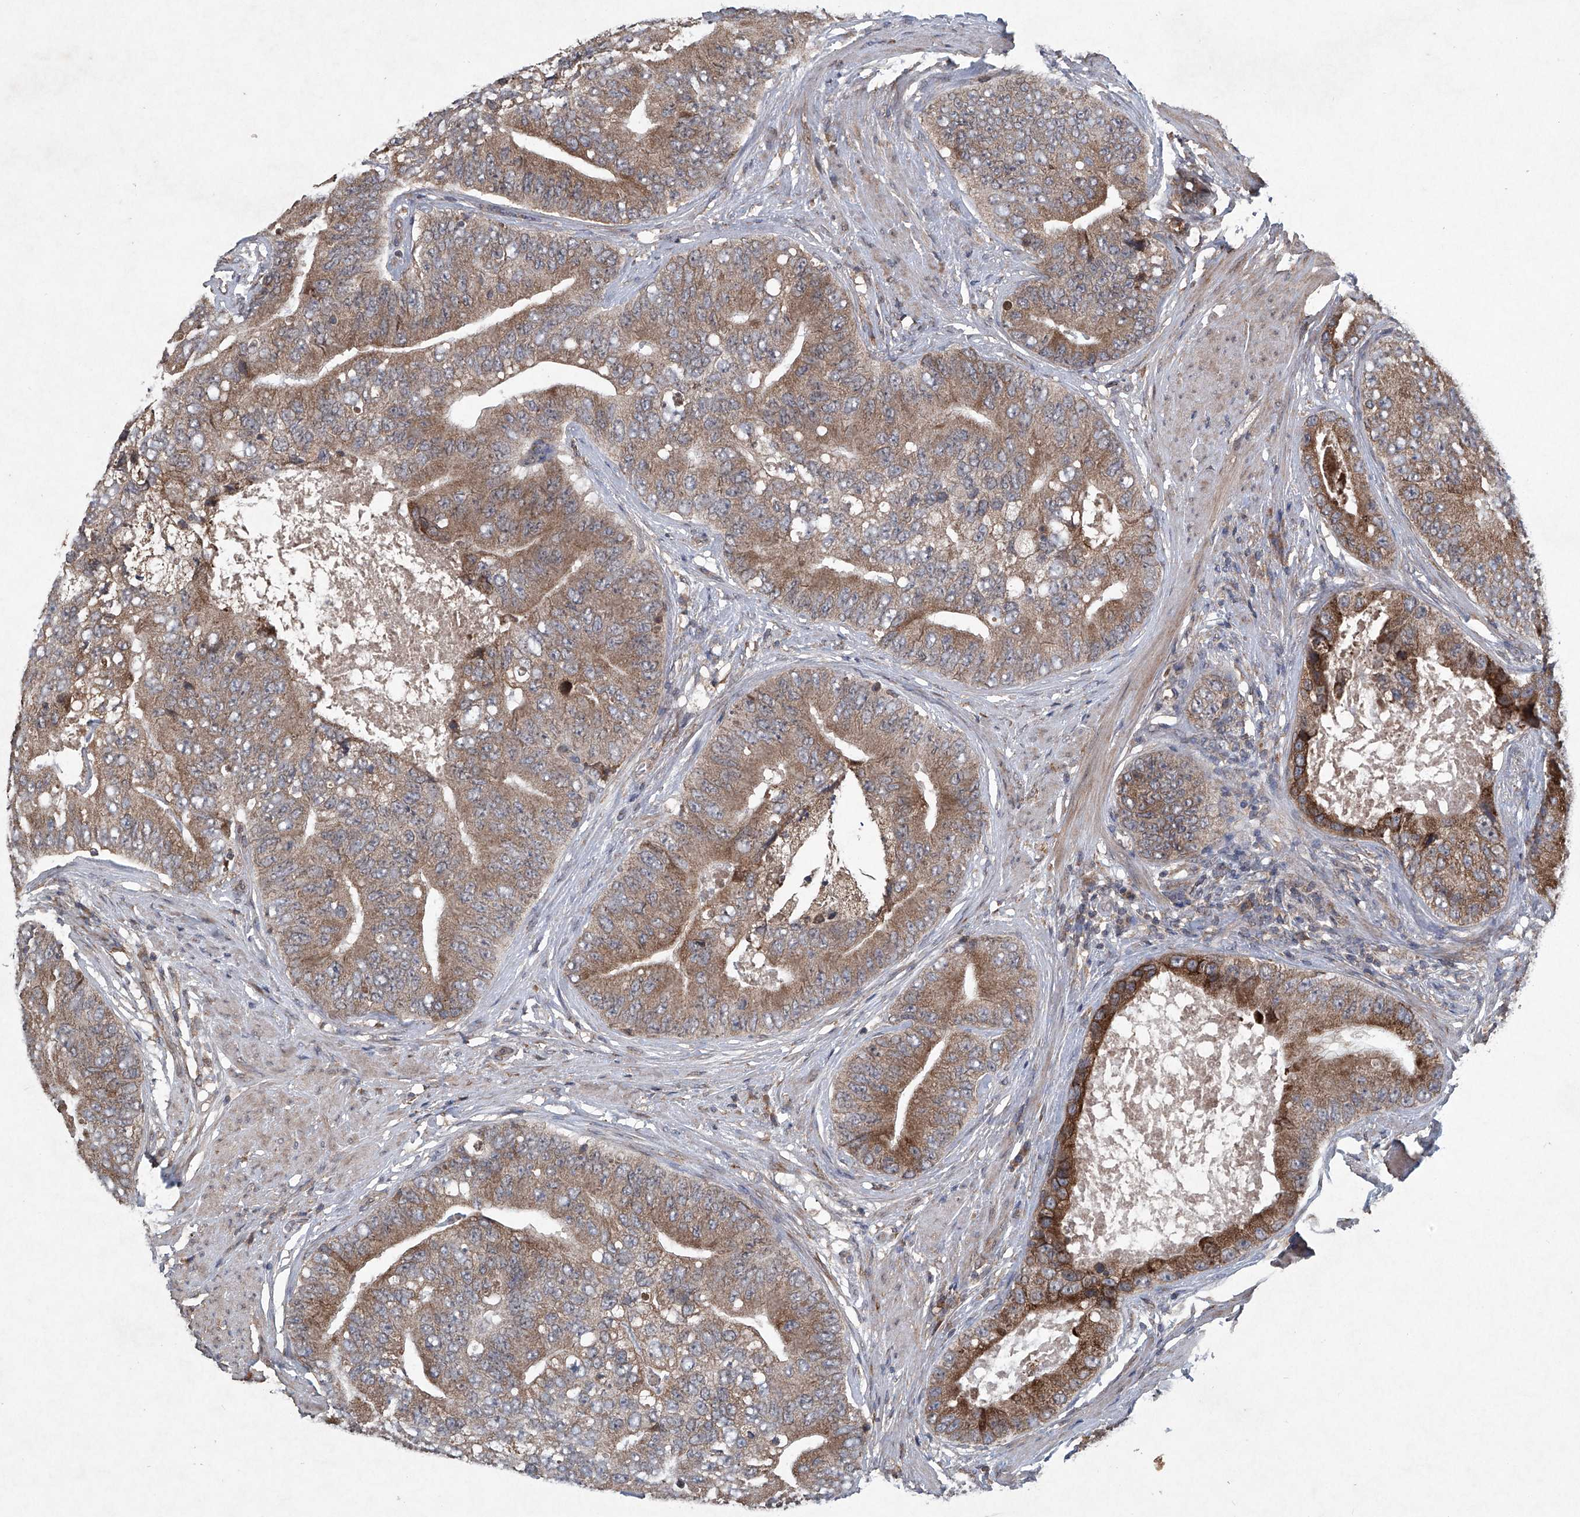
{"staining": {"intensity": "moderate", "quantity": ">75%", "location": "cytoplasmic/membranous"}, "tissue": "prostate cancer", "cell_type": "Tumor cells", "image_type": "cancer", "snomed": [{"axis": "morphology", "description": "Adenocarcinoma, High grade"}, {"axis": "topography", "description": "Prostate"}], "caption": "Immunohistochemistry (DAB (3,3'-diaminobenzidine)) staining of prostate adenocarcinoma (high-grade) demonstrates moderate cytoplasmic/membranous protein staining in approximately >75% of tumor cells. (DAB (3,3'-diaminobenzidine) = brown stain, brightfield microscopy at high magnification).", "gene": "SUMF2", "patient": {"sex": "male", "age": 70}}